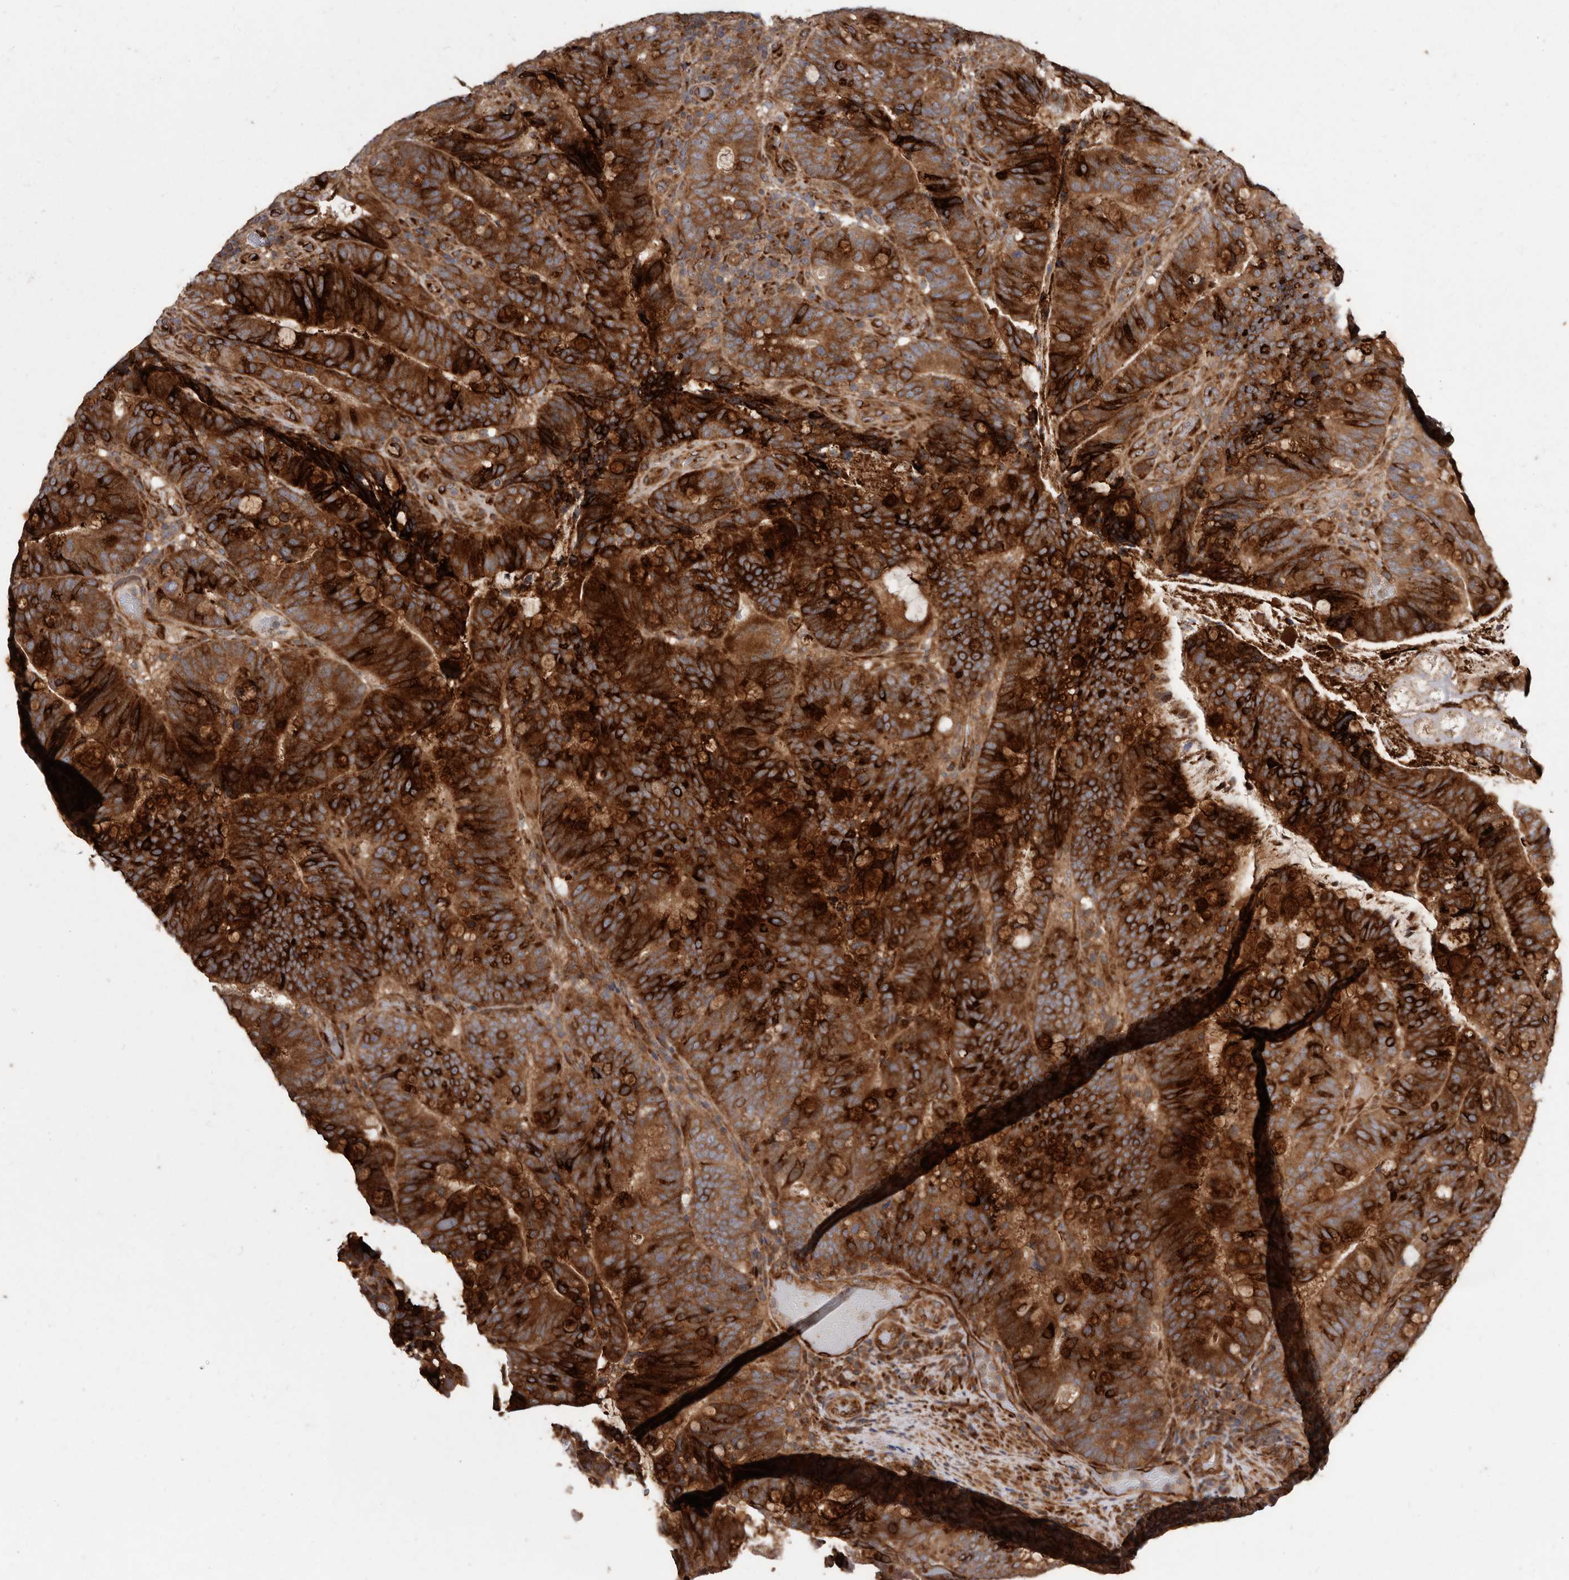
{"staining": {"intensity": "strong", "quantity": ">75%", "location": "cytoplasmic/membranous"}, "tissue": "colorectal cancer", "cell_type": "Tumor cells", "image_type": "cancer", "snomed": [{"axis": "morphology", "description": "Adenocarcinoma, NOS"}, {"axis": "topography", "description": "Colon"}], "caption": "Immunohistochemical staining of colorectal cancer (adenocarcinoma) exhibits strong cytoplasmic/membranous protein positivity in about >75% of tumor cells. (Brightfield microscopy of DAB IHC at high magnification).", "gene": "FLAD1", "patient": {"sex": "female", "age": 66}}